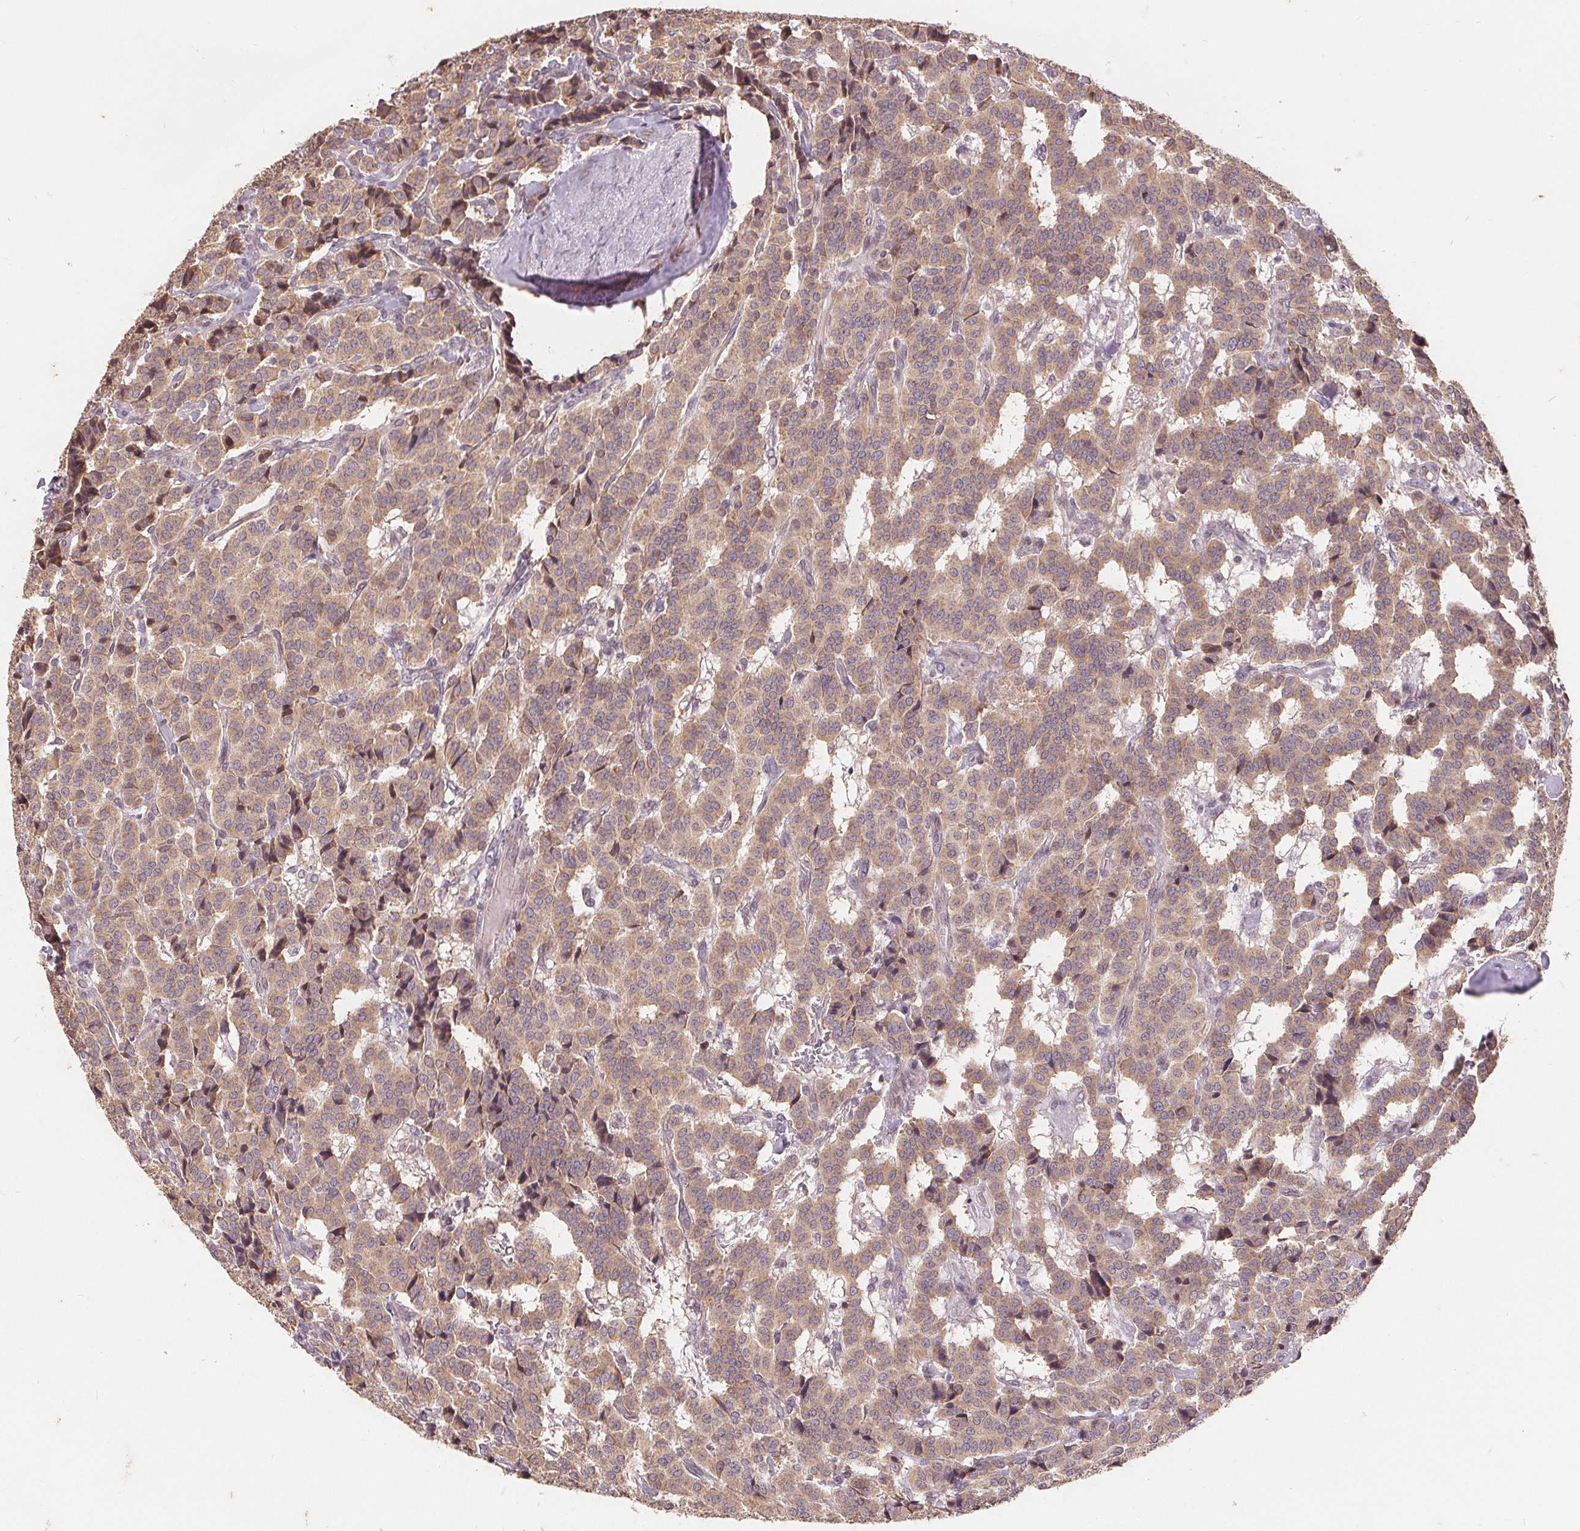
{"staining": {"intensity": "moderate", "quantity": ">75%", "location": "cytoplasmic/membranous"}, "tissue": "carcinoid", "cell_type": "Tumor cells", "image_type": "cancer", "snomed": [{"axis": "morphology", "description": "Normal tissue, NOS"}, {"axis": "morphology", "description": "Carcinoid, malignant, NOS"}, {"axis": "topography", "description": "Lung"}], "caption": "The image demonstrates staining of carcinoid, revealing moderate cytoplasmic/membranous protein expression (brown color) within tumor cells.", "gene": "CDIPT", "patient": {"sex": "female", "age": 46}}